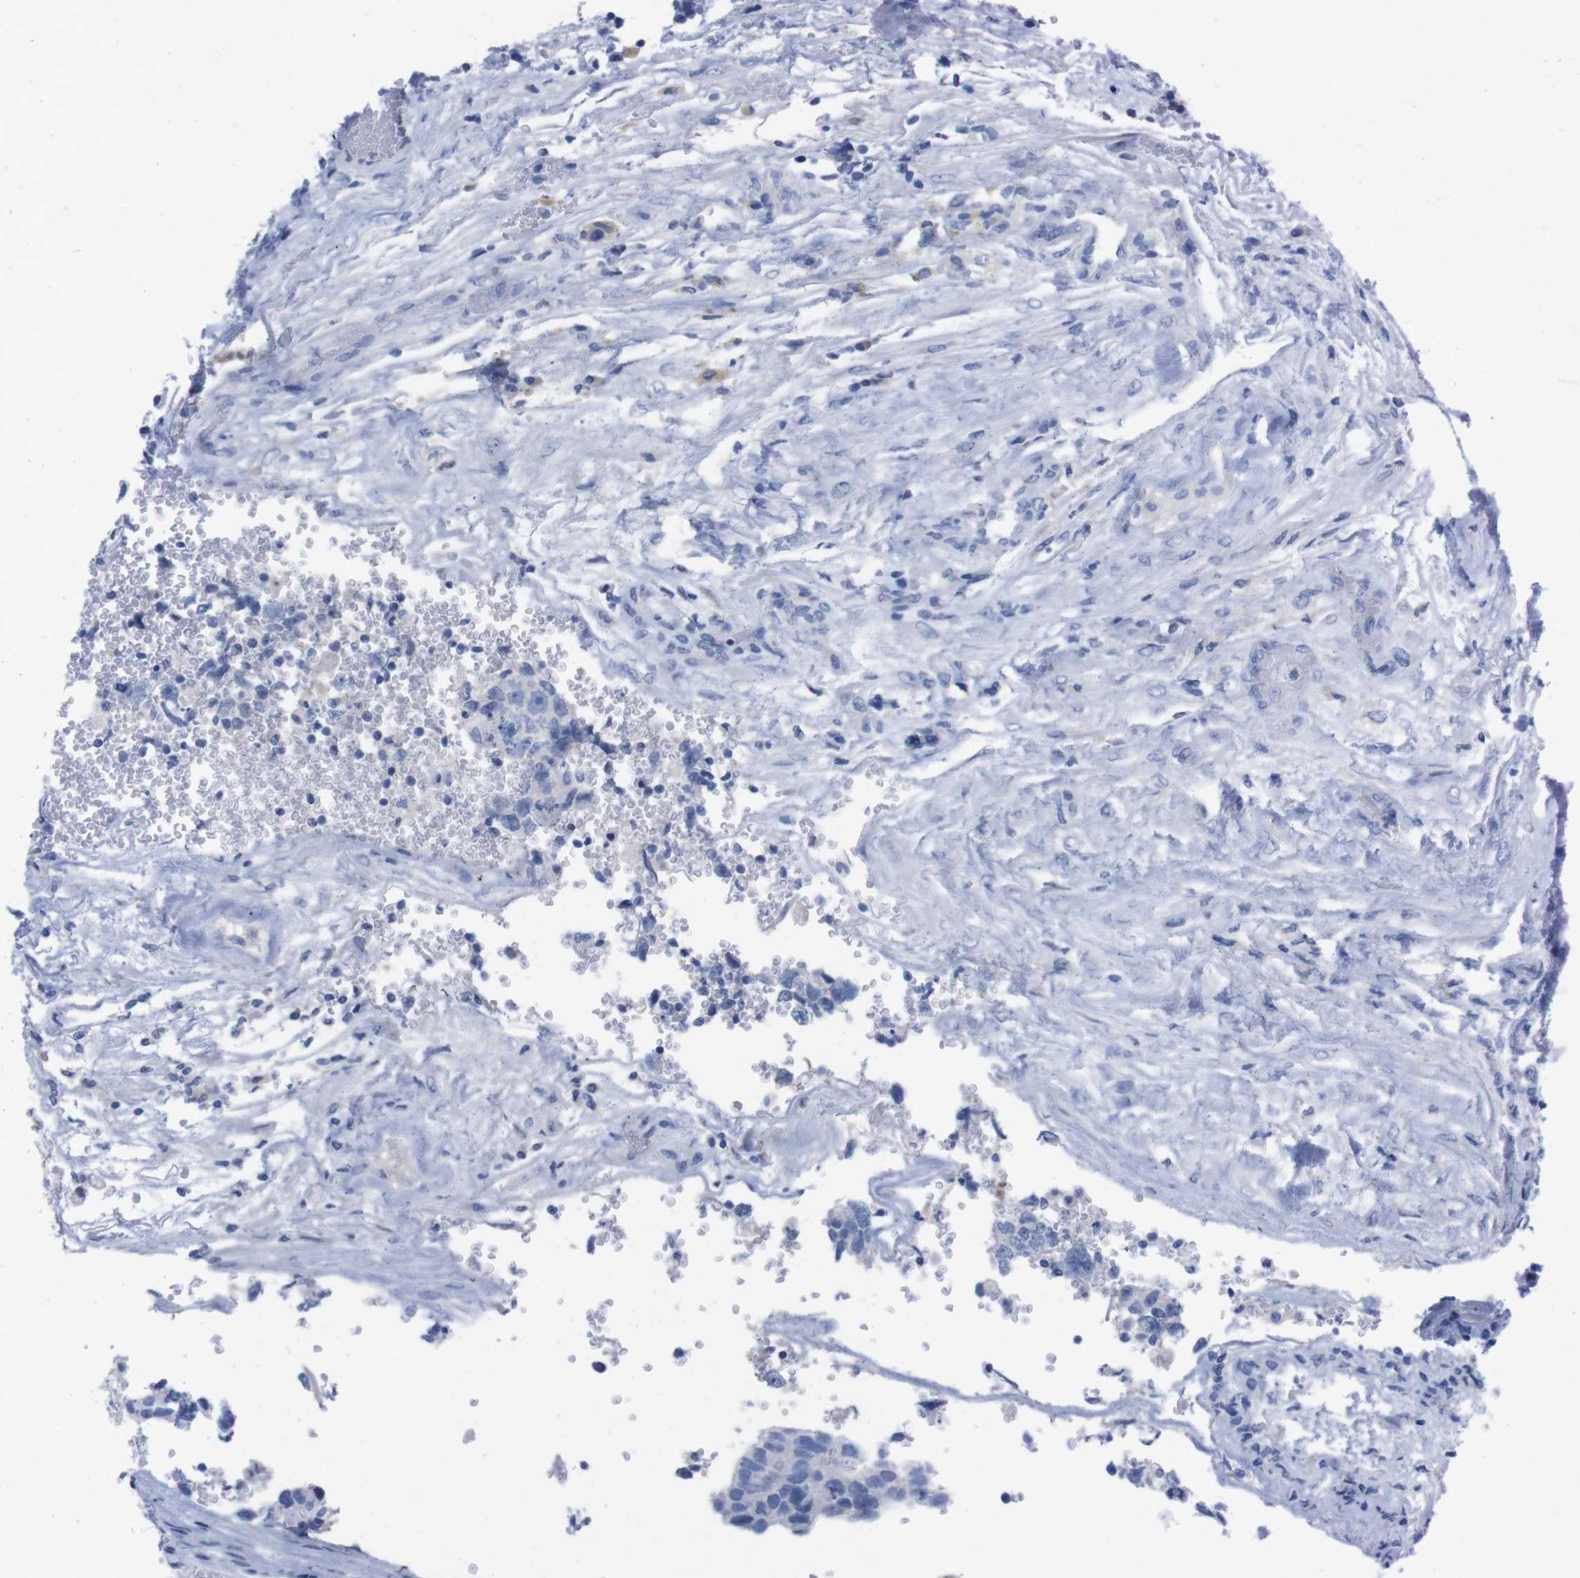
{"staining": {"intensity": "negative", "quantity": "none", "location": "none"}, "tissue": "testis cancer", "cell_type": "Tumor cells", "image_type": "cancer", "snomed": [{"axis": "morphology", "description": "Carcinoma, Embryonal, NOS"}, {"axis": "topography", "description": "Testis"}], "caption": "Immunohistochemical staining of embryonal carcinoma (testis) shows no significant staining in tumor cells.", "gene": "TMEM243", "patient": {"sex": "male", "age": 36}}